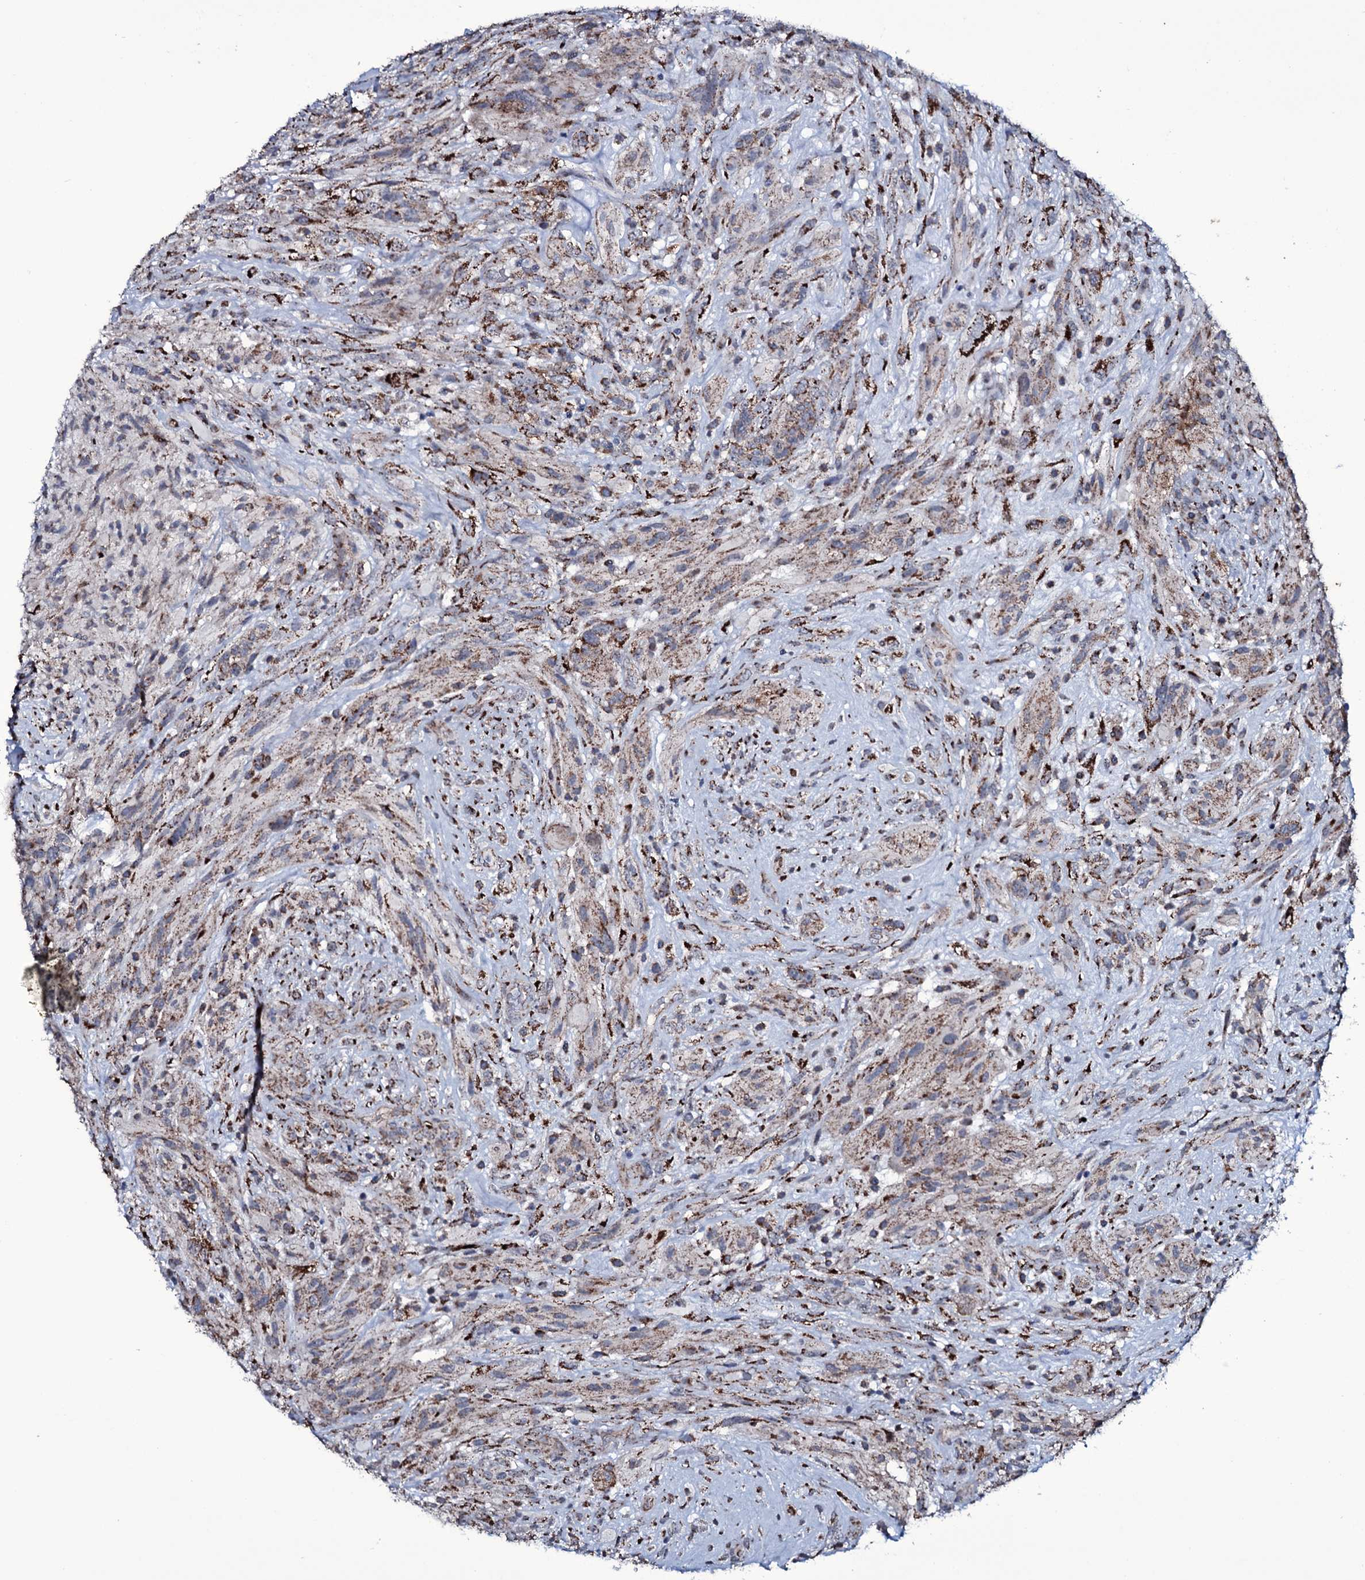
{"staining": {"intensity": "moderate", "quantity": "<25%", "location": "cytoplasmic/membranous"}, "tissue": "glioma", "cell_type": "Tumor cells", "image_type": "cancer", "snomed": [{"axis": "morphology", "description": "Glioma, malignant, High grade"}, {"axis": "topography", "description": "Brain"}], "caption": "Immunohistochemistry micrograph of human high-grade glioma (malignant) stained for a protein (brown), which exhibits low levels of moderate cytoplasmic/membranous positivity in about <25% of tumor cells.", "gene": "WIPF3", "patient": {"sex": "male", "age": 61}}